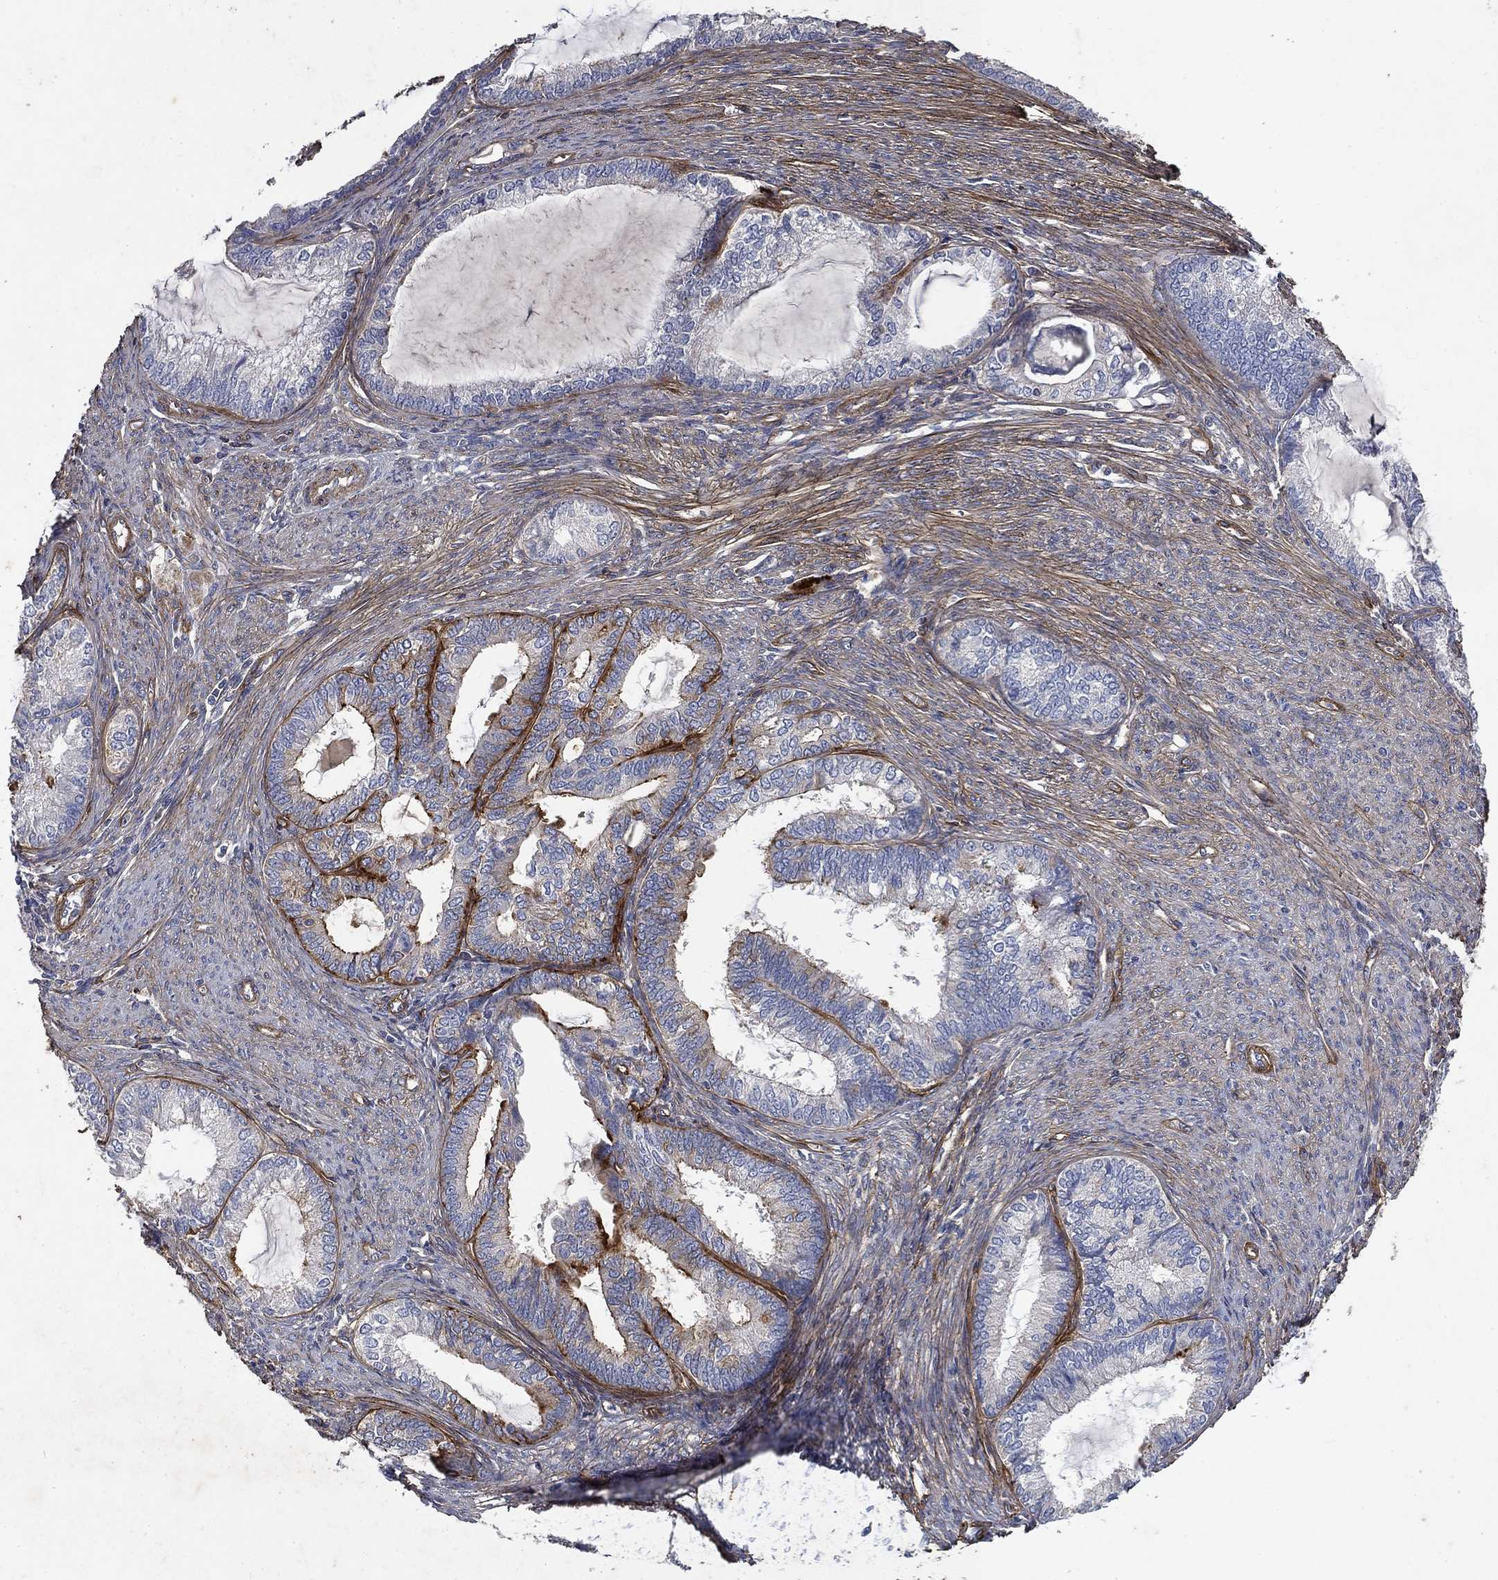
{"staining": {"intensity": "negative", "quantity": "none", "location": "none"}, "tissue": "endometrial cancer", "cell_type": "Tumor cells", "image_type": "cancer", "snomed": [{"axis": "morphology", "description": "Adenocarcinoma, NOS"}, {"axis": "topography", "description": "Endometrium"}], "caption": "An image of endometrial adenocarcinoma stained for a protein demonstrates no brown staining in tumor cells.", "gene": "COL4A2", "patient": {"sex": "female", "age": 86}}